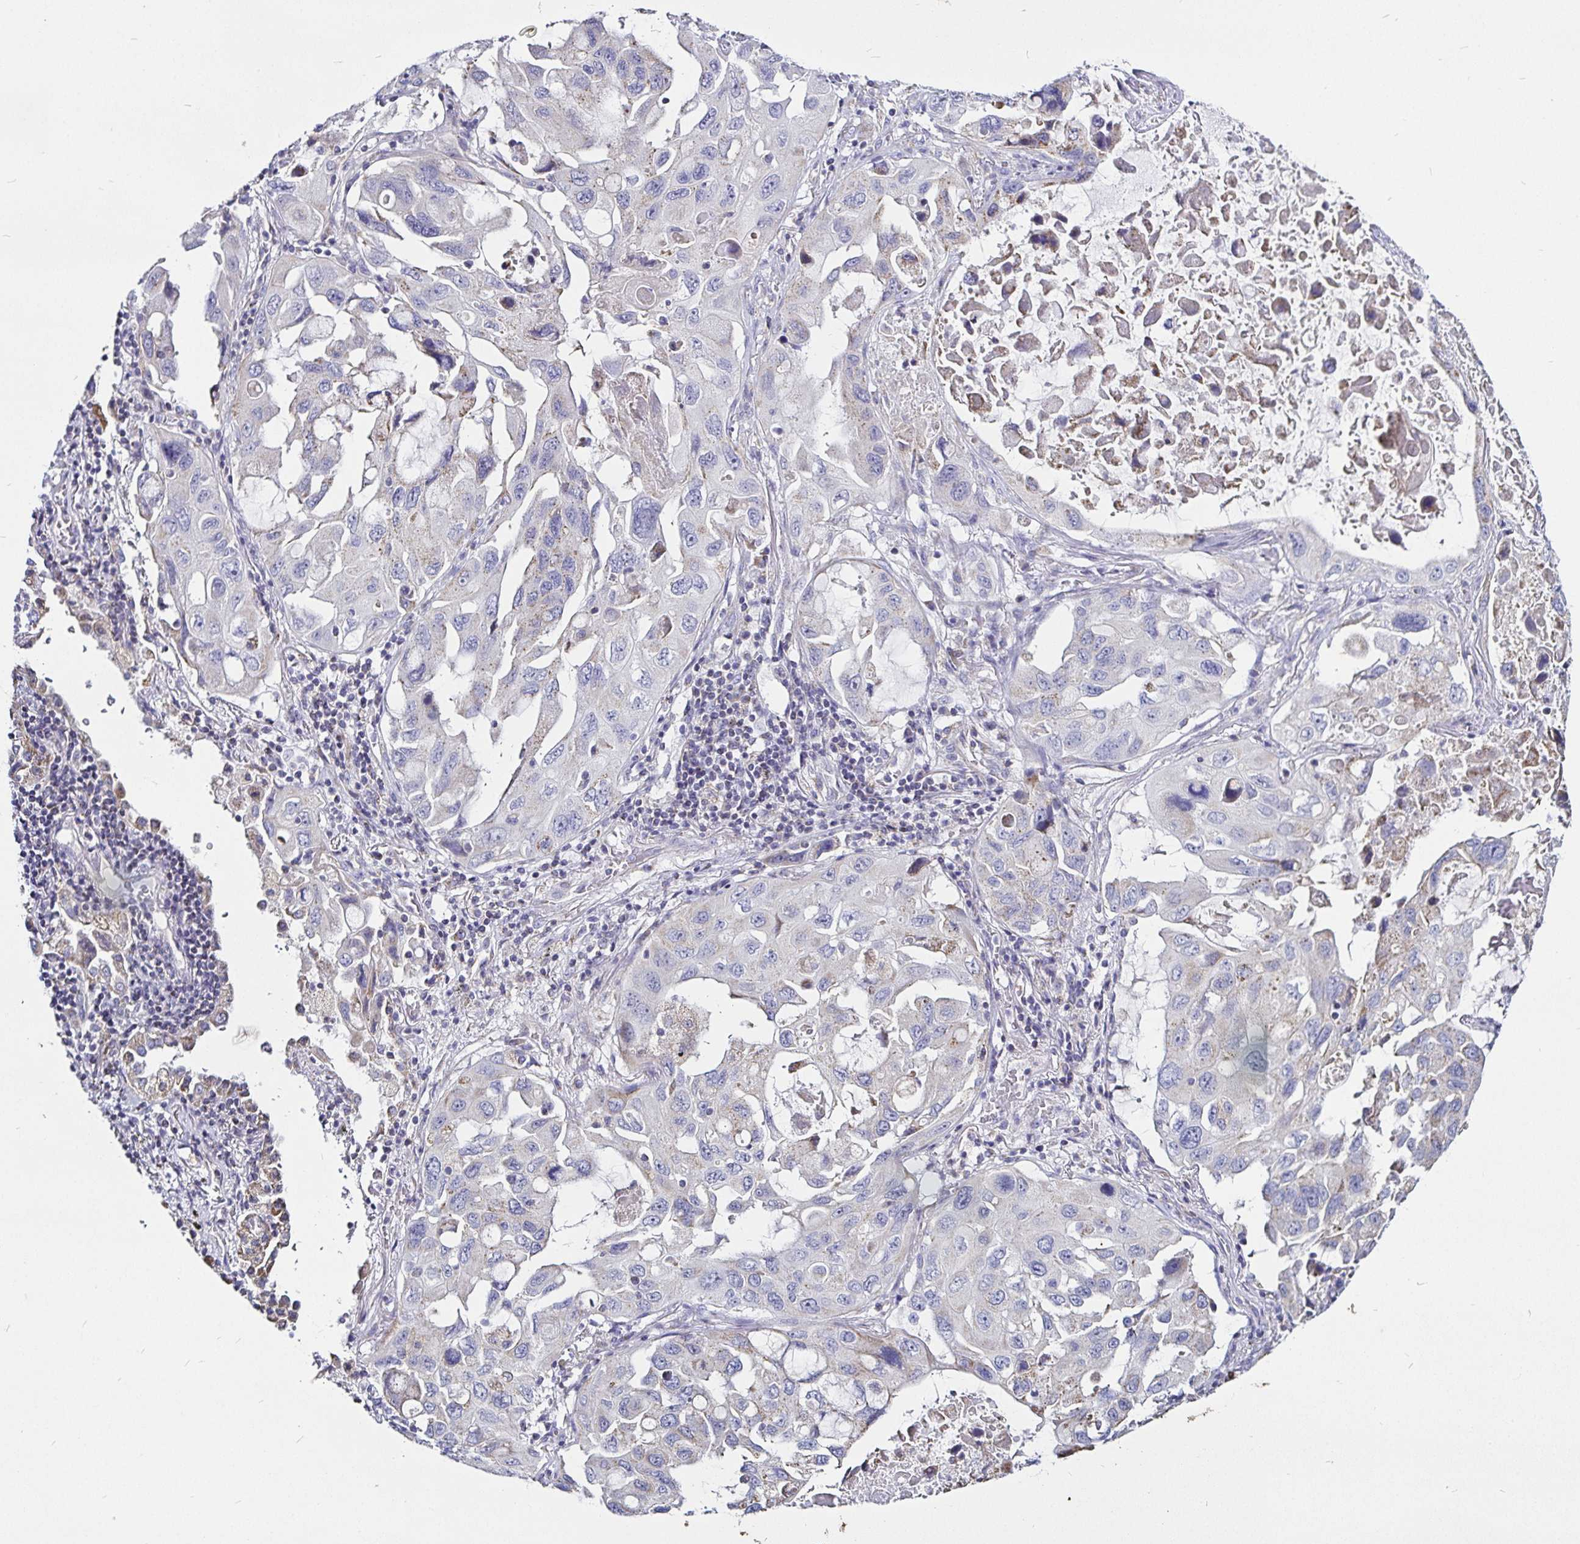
{"staining": {"intensity": "negative", "quantity": "none", "location": "none"}, "tissue": "lung cancer", "cell_type": "Tumor cells", "image_type": "cancer", "snomed": [{"axis": "morphology", "description": "Squamous cell carcinoma, NOS"}, {"axis": "topography", "description": "Lung"}], "caption": "Tumor cells show no significant protein positivity in lung cancer.", "gene": "PGAM2", "patient": {"sex": "female", "age": 73}}